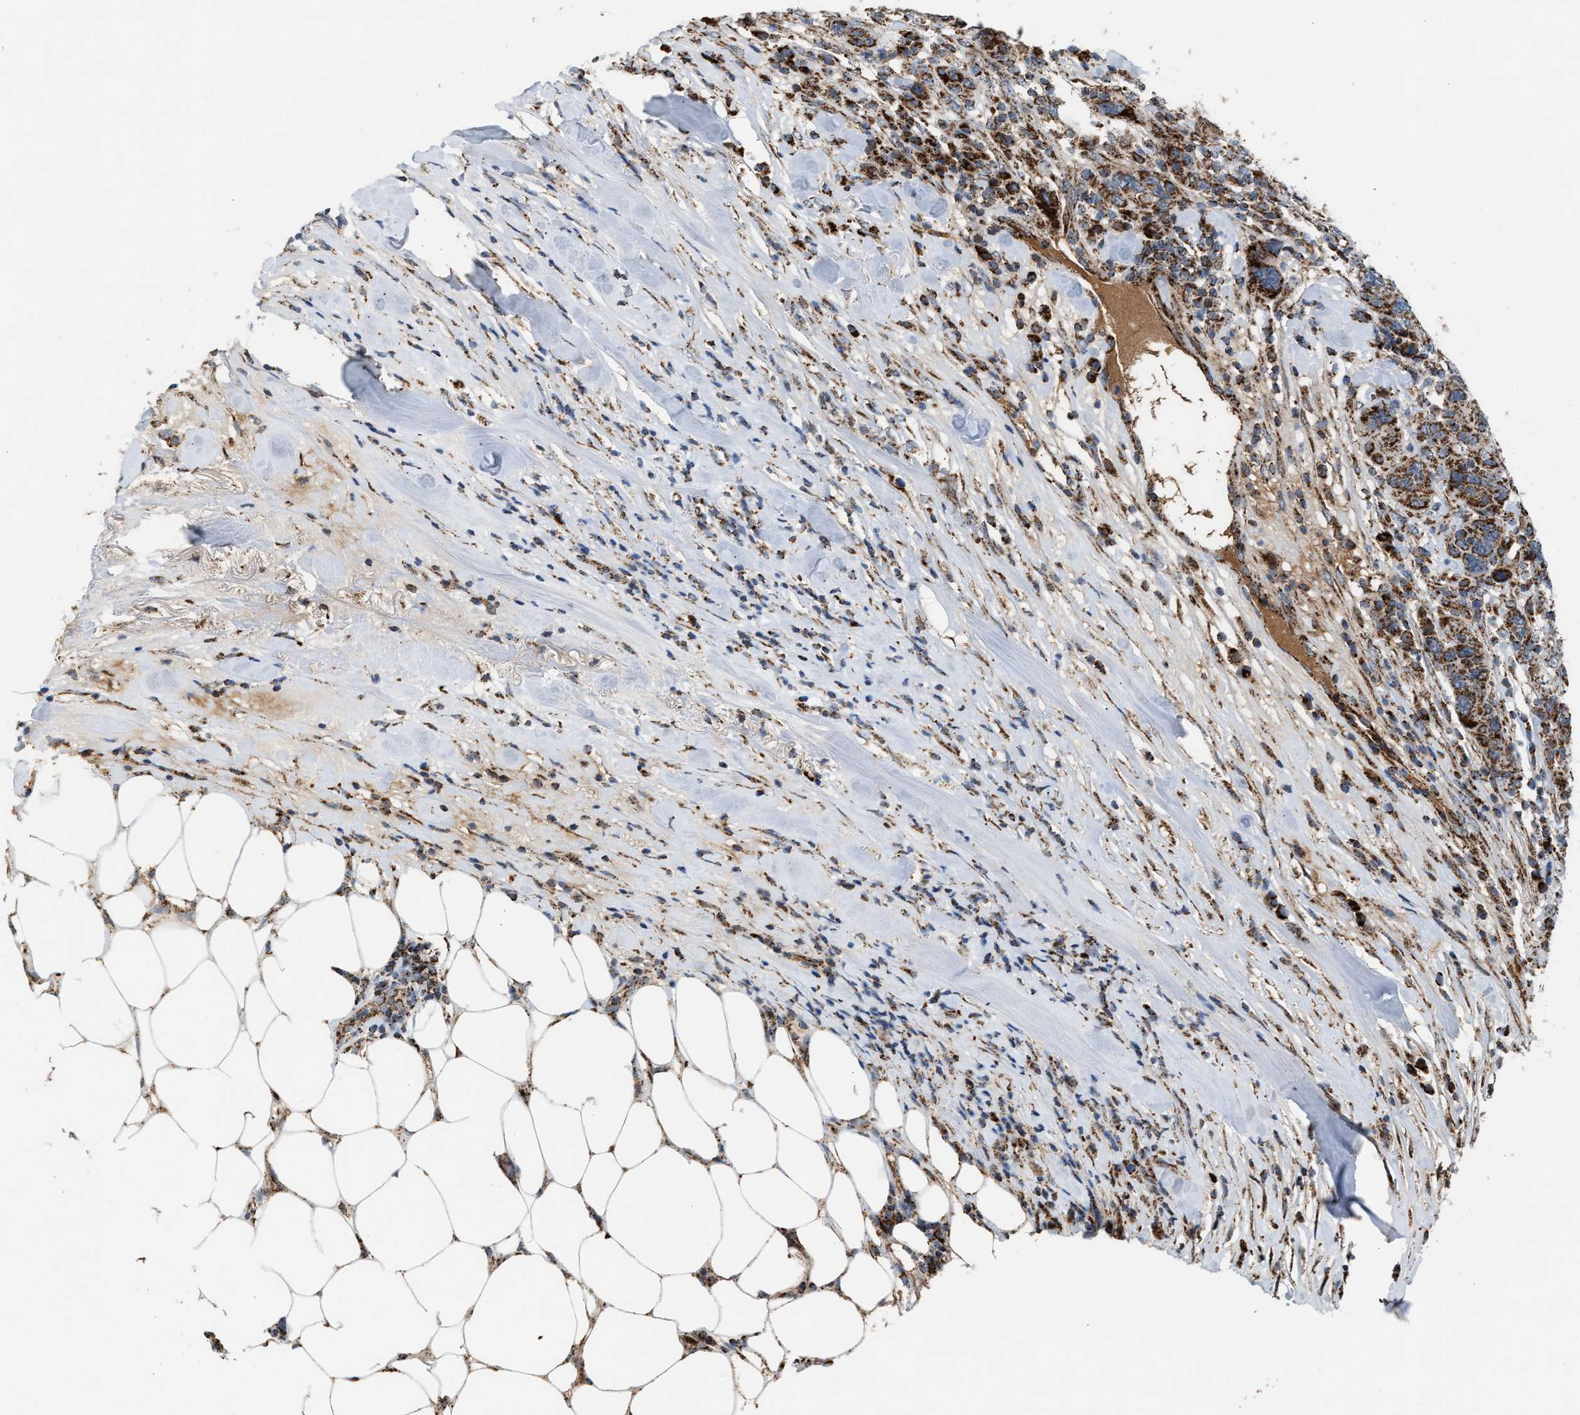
{"staining": {"intensity": "moderate", "quantity": ">75%", "location": "cytoplasmic/membranous"}, "tissue": "breast cancer", "cell_type": "Tumor cells", "image_type": "cancer", "snomed": [{"axis": "morphology", "description": "Duct carcinoma"}, {"axis": "topography", "description": "Breast"}], "caption": "About >75% of tumor cells in human breast invasive ductal carcinoma display moderate cytoplasmic/membranous protein staining as visualized by brown immunohistochemical staining.", "gene": "PMPCA", "patient": {"sex": "female", "age": 37}}